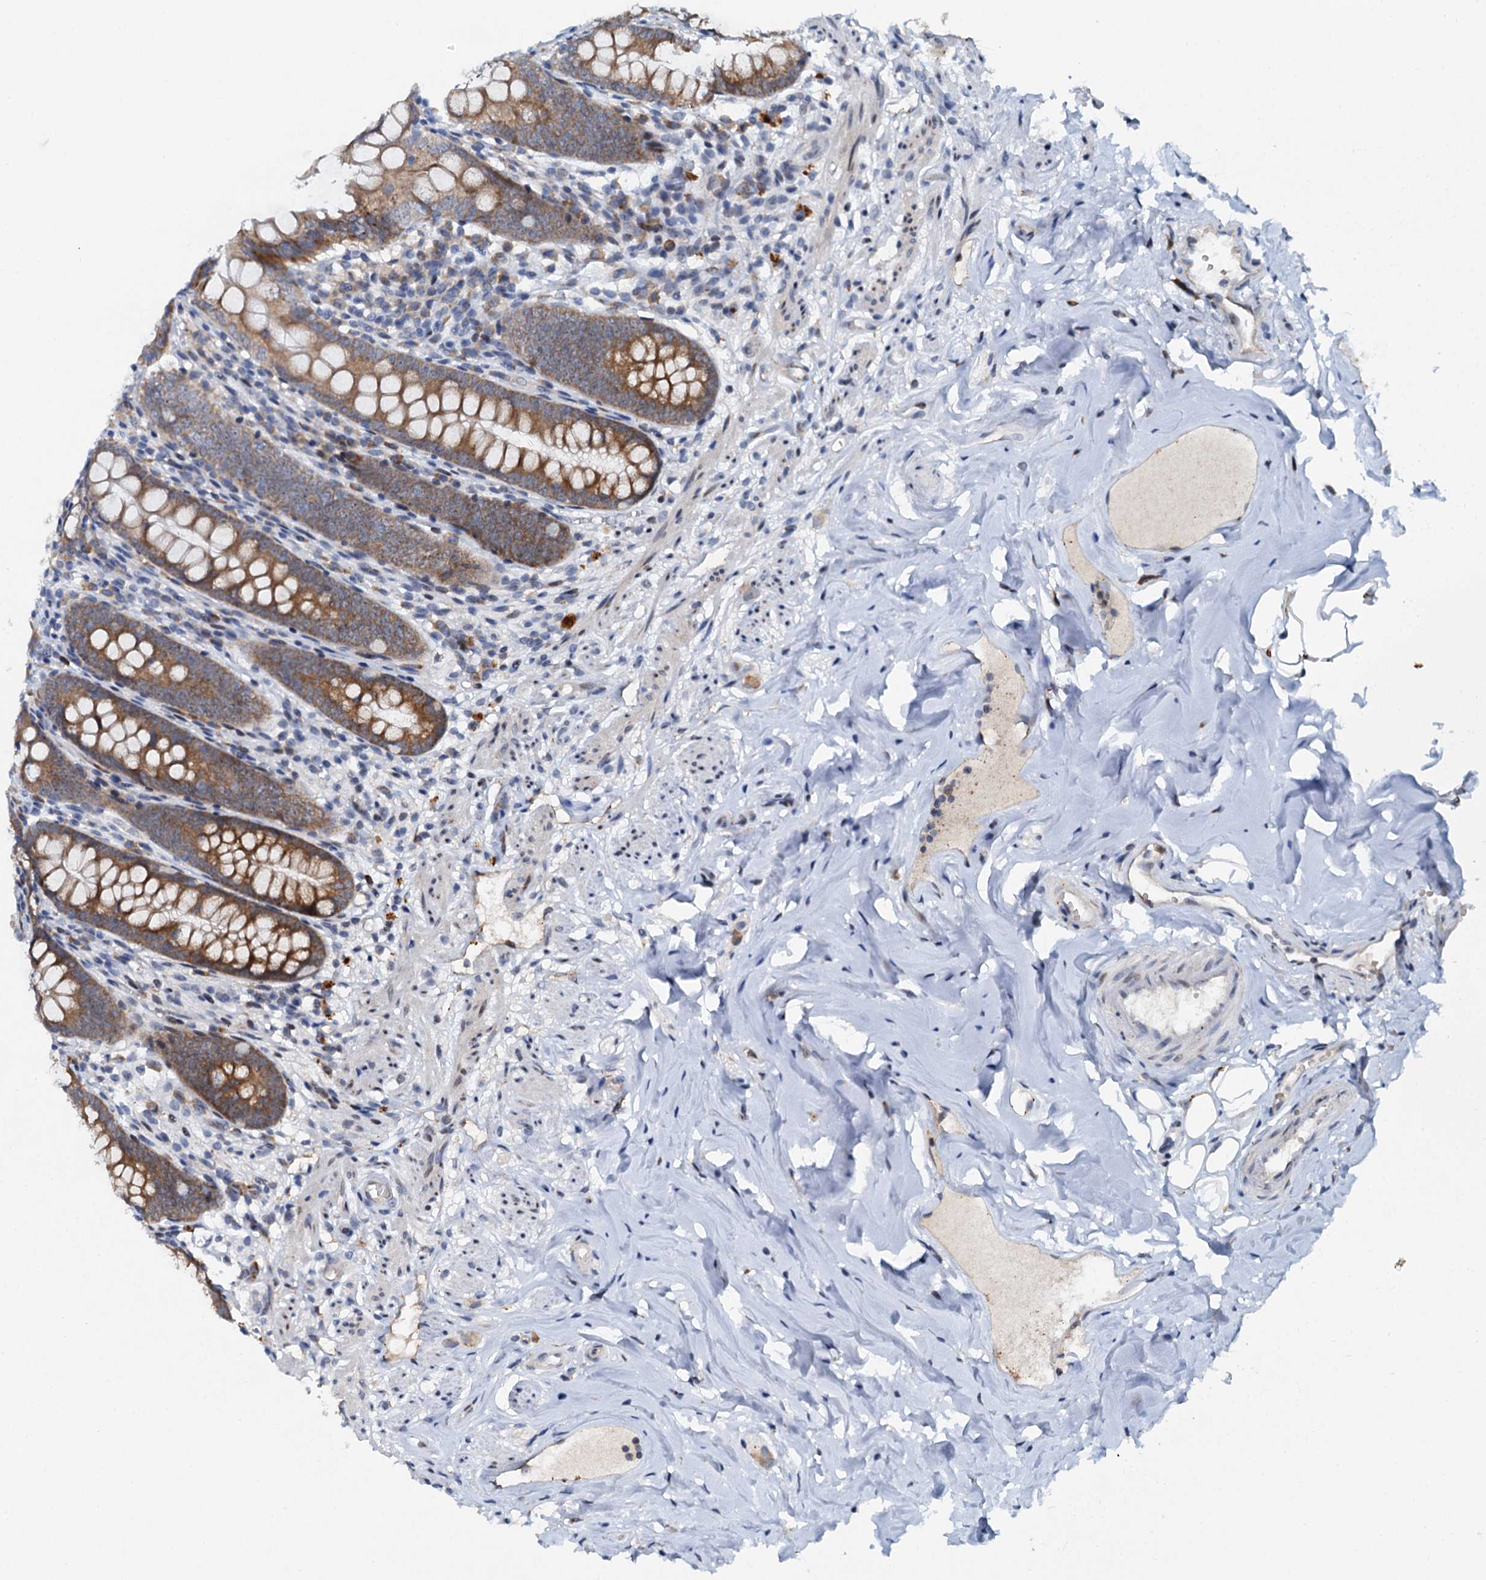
{"staining": {"intensity": "moderate", "quantity": ">75%", "location": "cytoplasmic/membranous"}, "tissue": "appendix", "cell_type": "Glandular cells", "image_type": "normal", "snomed": [{"axis": "morphology", "description": "Normal tissue, NOS"}, {"axis": "topography", "description": "Appendix"}], "caption": "A micrograph showing moderate cytoplasmic/membranous expression in about >75% of glandular cells in unremarkable appendix, as visualized by brown immunohistochemical staining.", "gene": "DNAJC21", "patient": {"sex": "female", "age": 51}}